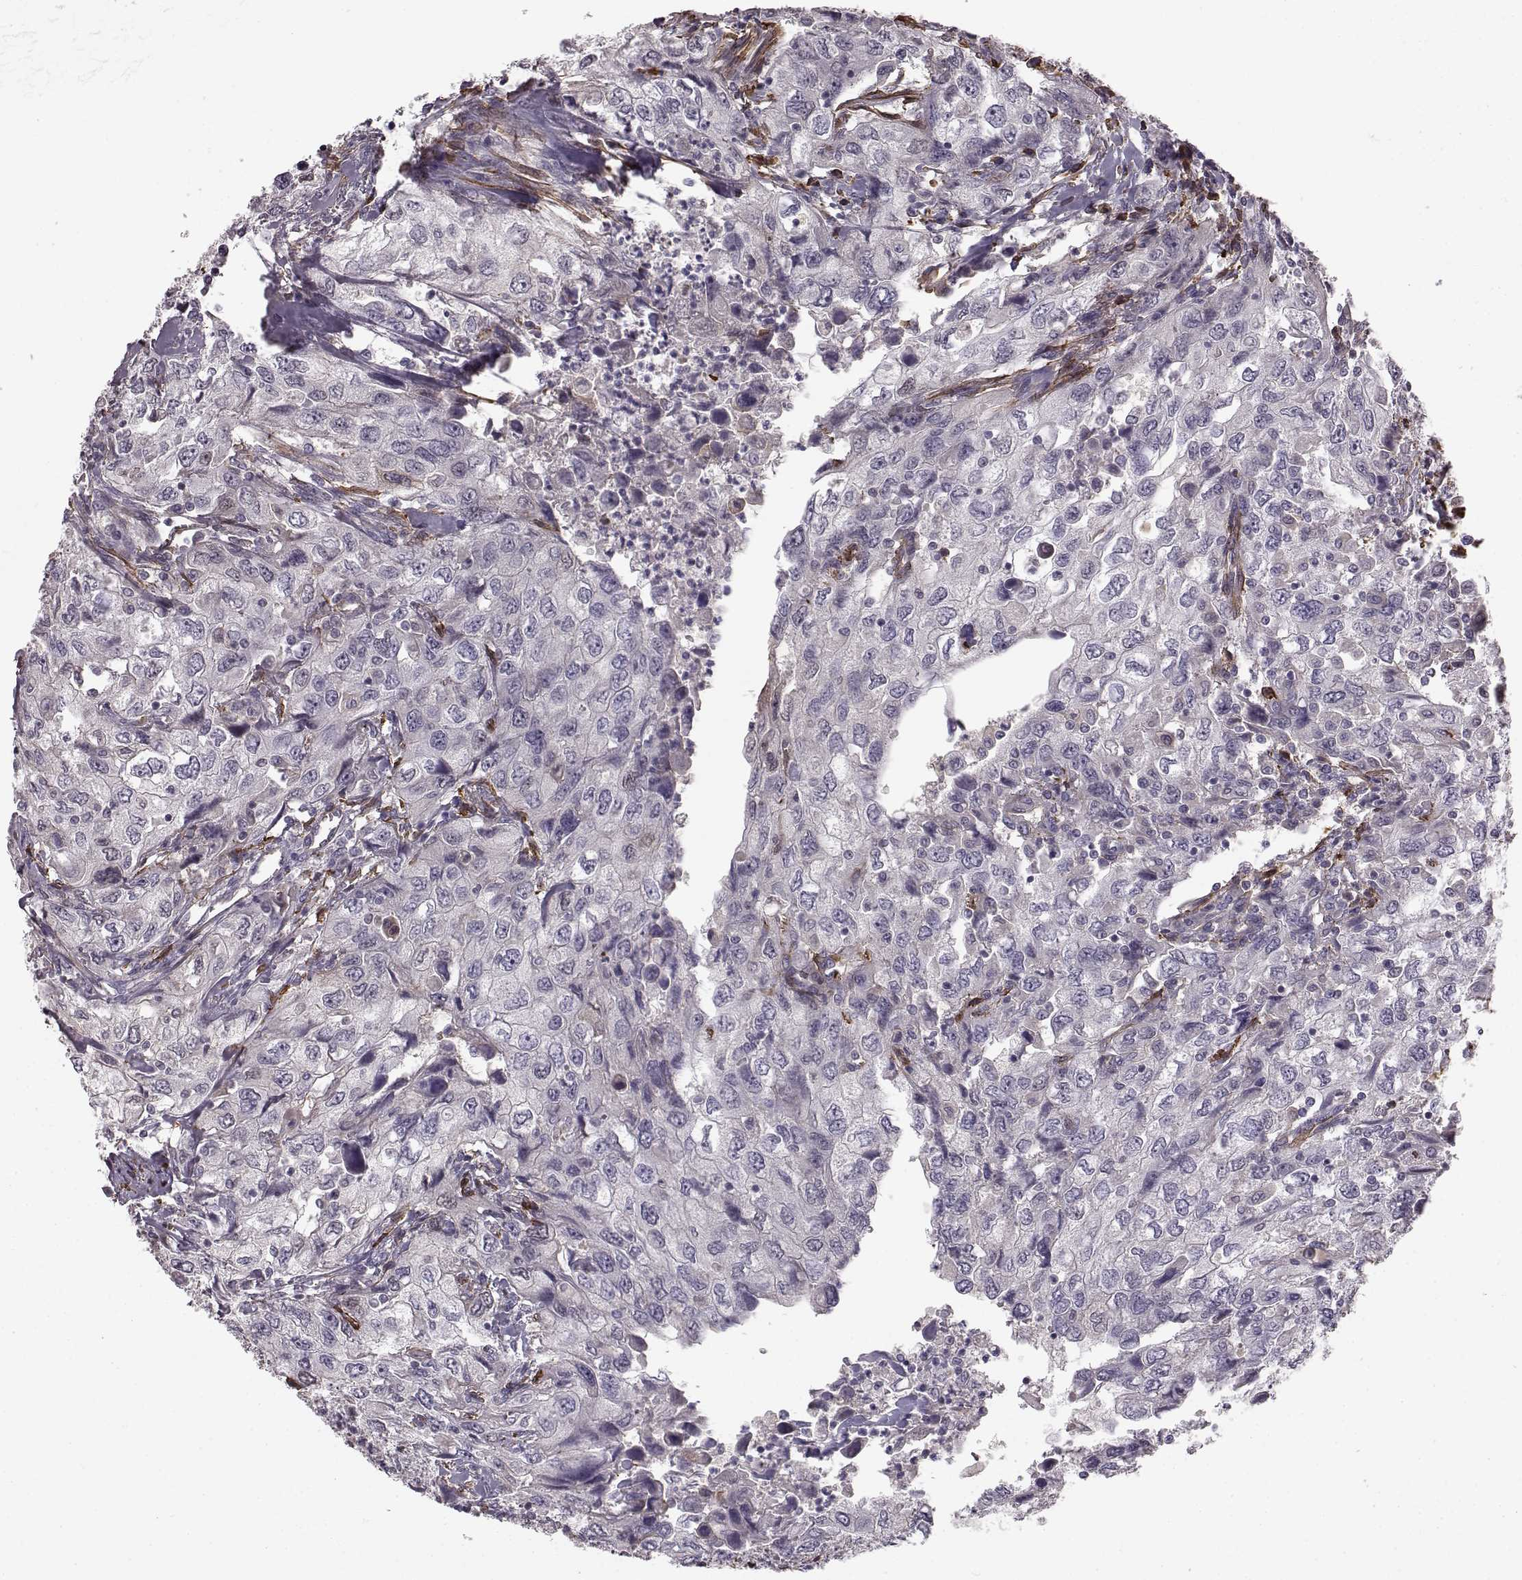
{"staining": {"intensity": "negative", "quantity": "none", "location": "none"}, "tissue": "urothelial cancer", "cell_type": "Tumor cells", "image_type": "cancer", "snomed": [{"axis": "morphology", "description": "Urothelial carcinoma, High grade"}, {"axis": "topography", "description": "Urinary bladder"}], "caption": "Immunohistochemistry micrograph of urothelial cancer stained for a protein (brown), which reveals no positivity in tumor cells.", "gene": "KRT85", "patient": {"sex": "male", "age": 76}}